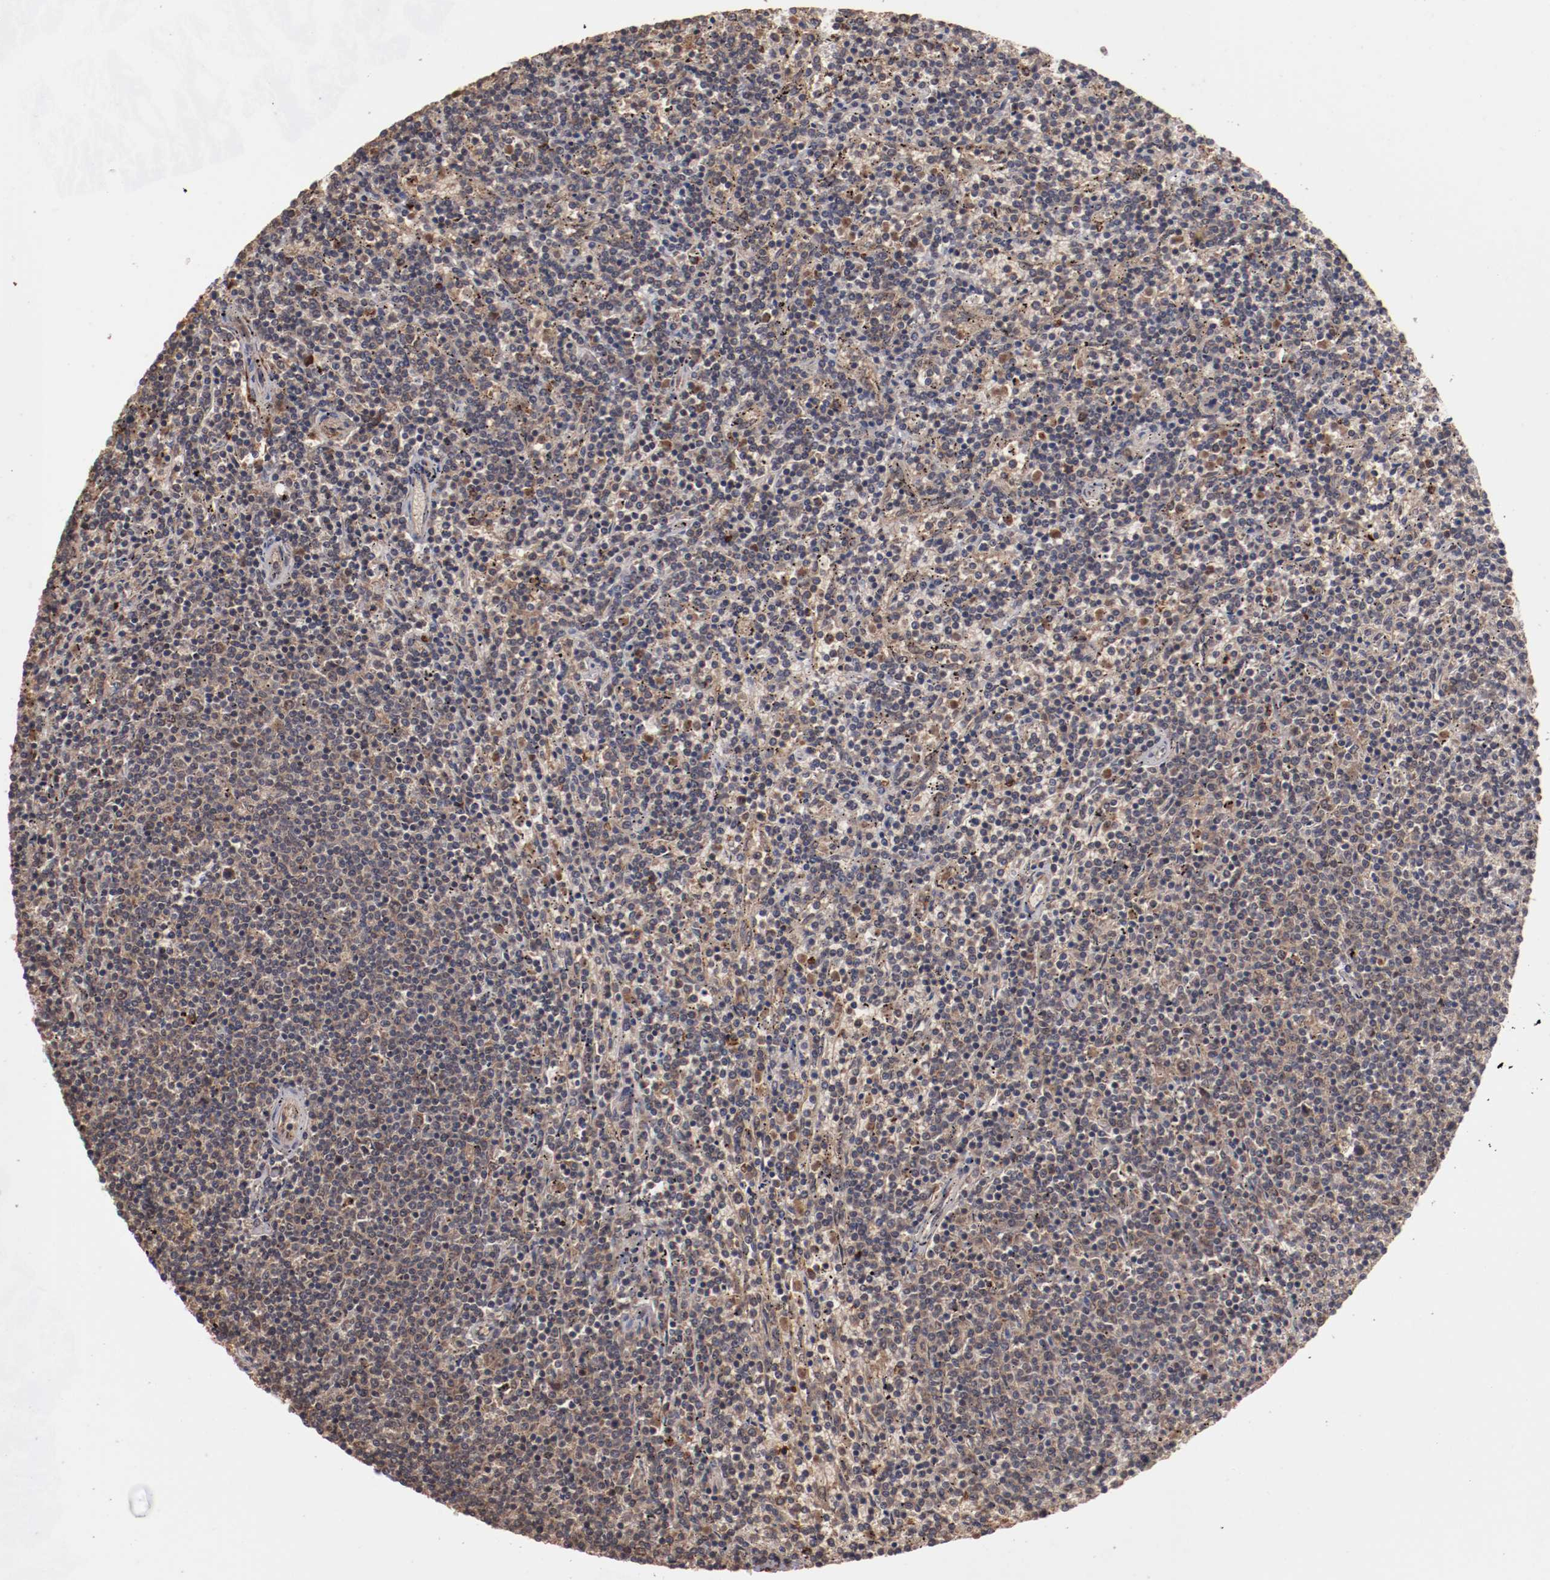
{"staining": {"intensity": "weak", "quantity": ">75%", "location": "cytoplasmic/membranous"}, "tissue": "lymphoma", "cell_type": "Tumor cells", "image_type": "cancer", "snomed": [{"axis": "morphology", "description": "Malignant lymphoma, non-Hodgkin's type, Low grade"}, {"axis": "topography", "description": "Spleen"}], "caption": "The photomicrograph displays immunohistochemical staining of lymphoma. There is weak cytoplasmic/membranous expression is identified in about >75% of tumor cells. (IHC, brightfield microscopy, high magnification).", "gene": "TENM1", "patient": {"sex": "female", "age": 50}}